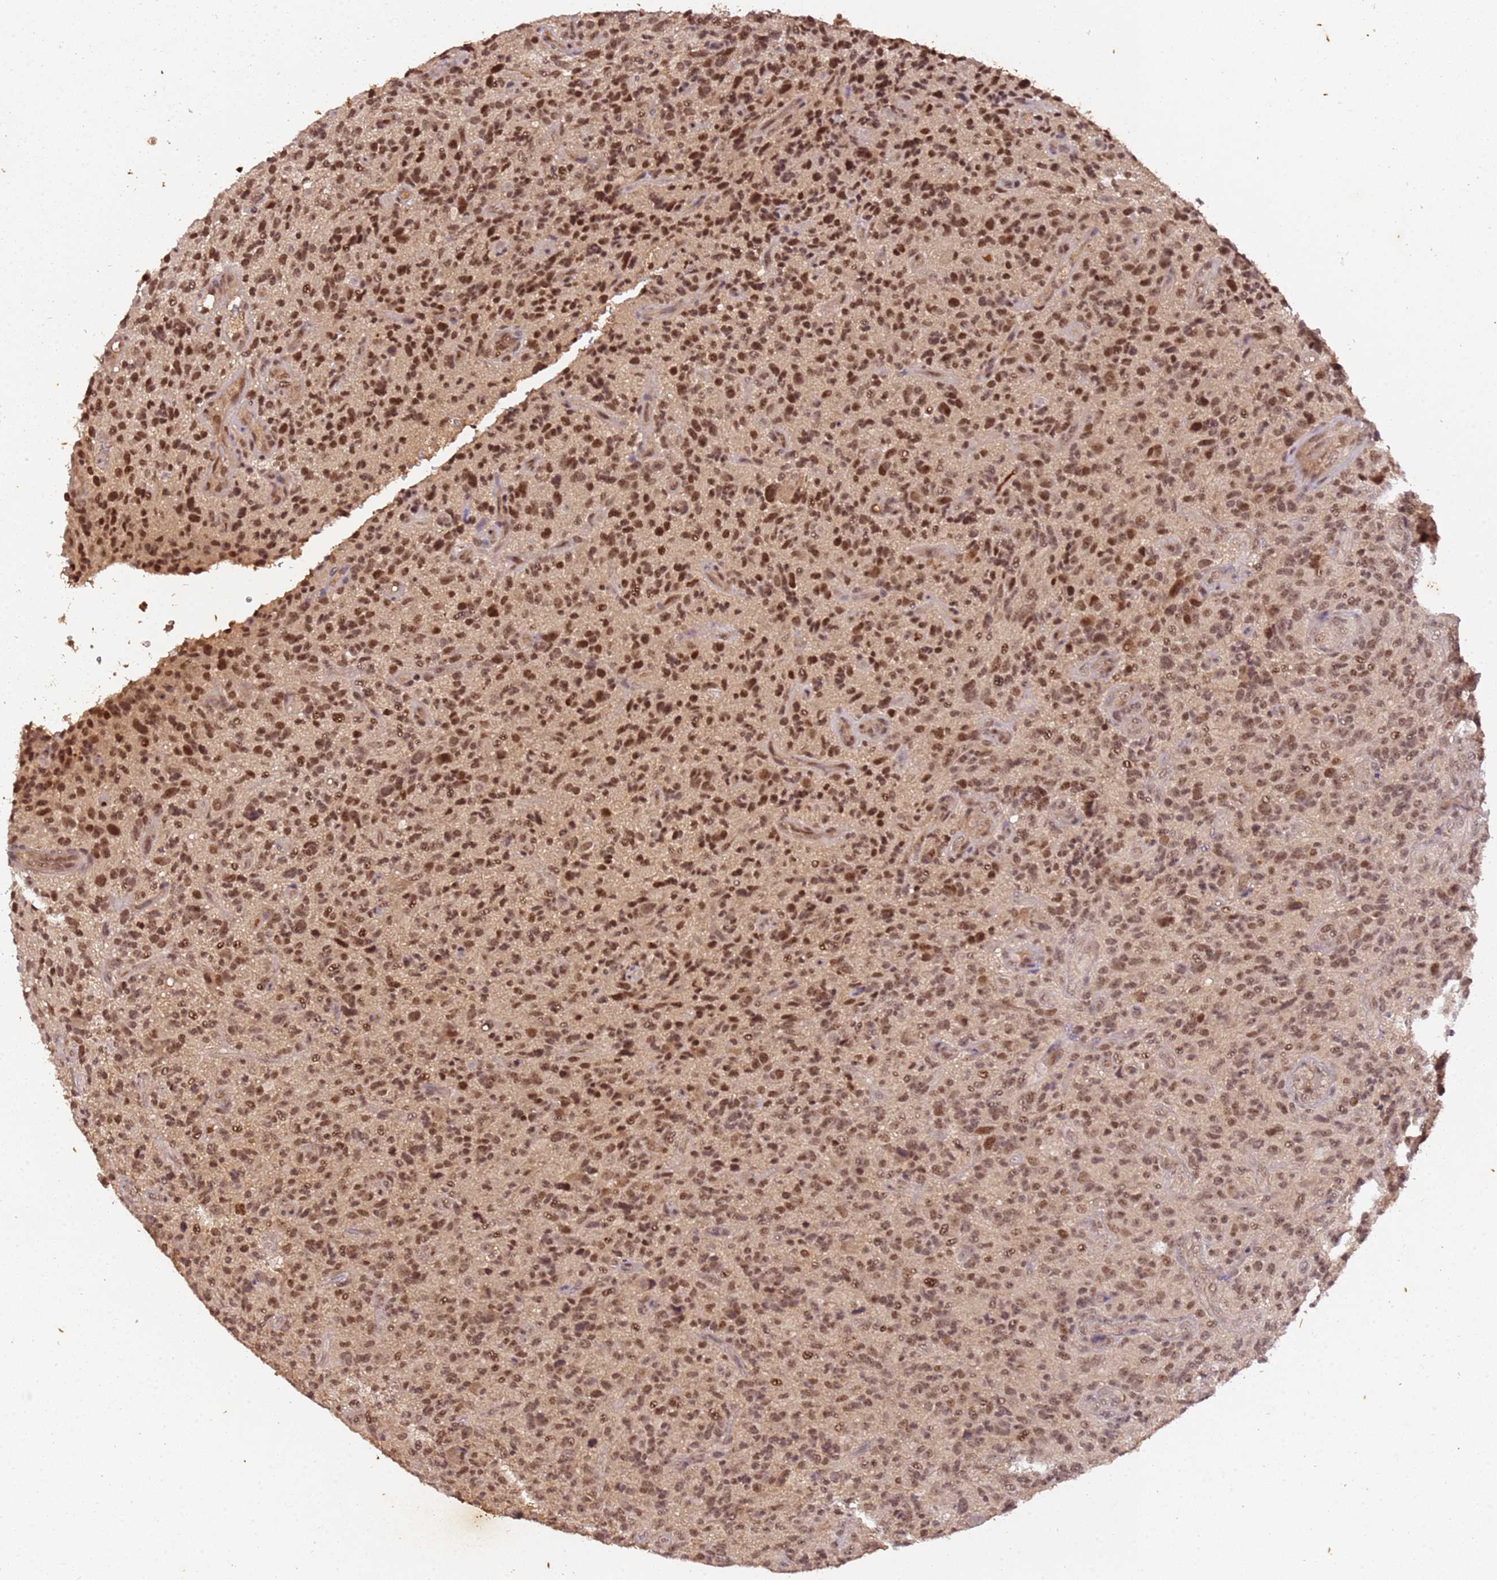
{"staining": {"intensity": "moderate", "quantity": ">75%", "location": "nuclear"}, "tissue": "glioma", "cell_type": "Tumor cells", "image_type": "cancer", "snomed": [{"axis": "morphology", "description": "Glioma, malignant, High grade"}, {"axis": "topography", "description": "Brain"}], "caption": "Human high-grade glioma (malignant) stained for a protein (brown) shows moderate nuclear positive expression in about >75% of tumor cells.", "gene": "COL1A2", "patient": {"sex": "male", "age": 47}}